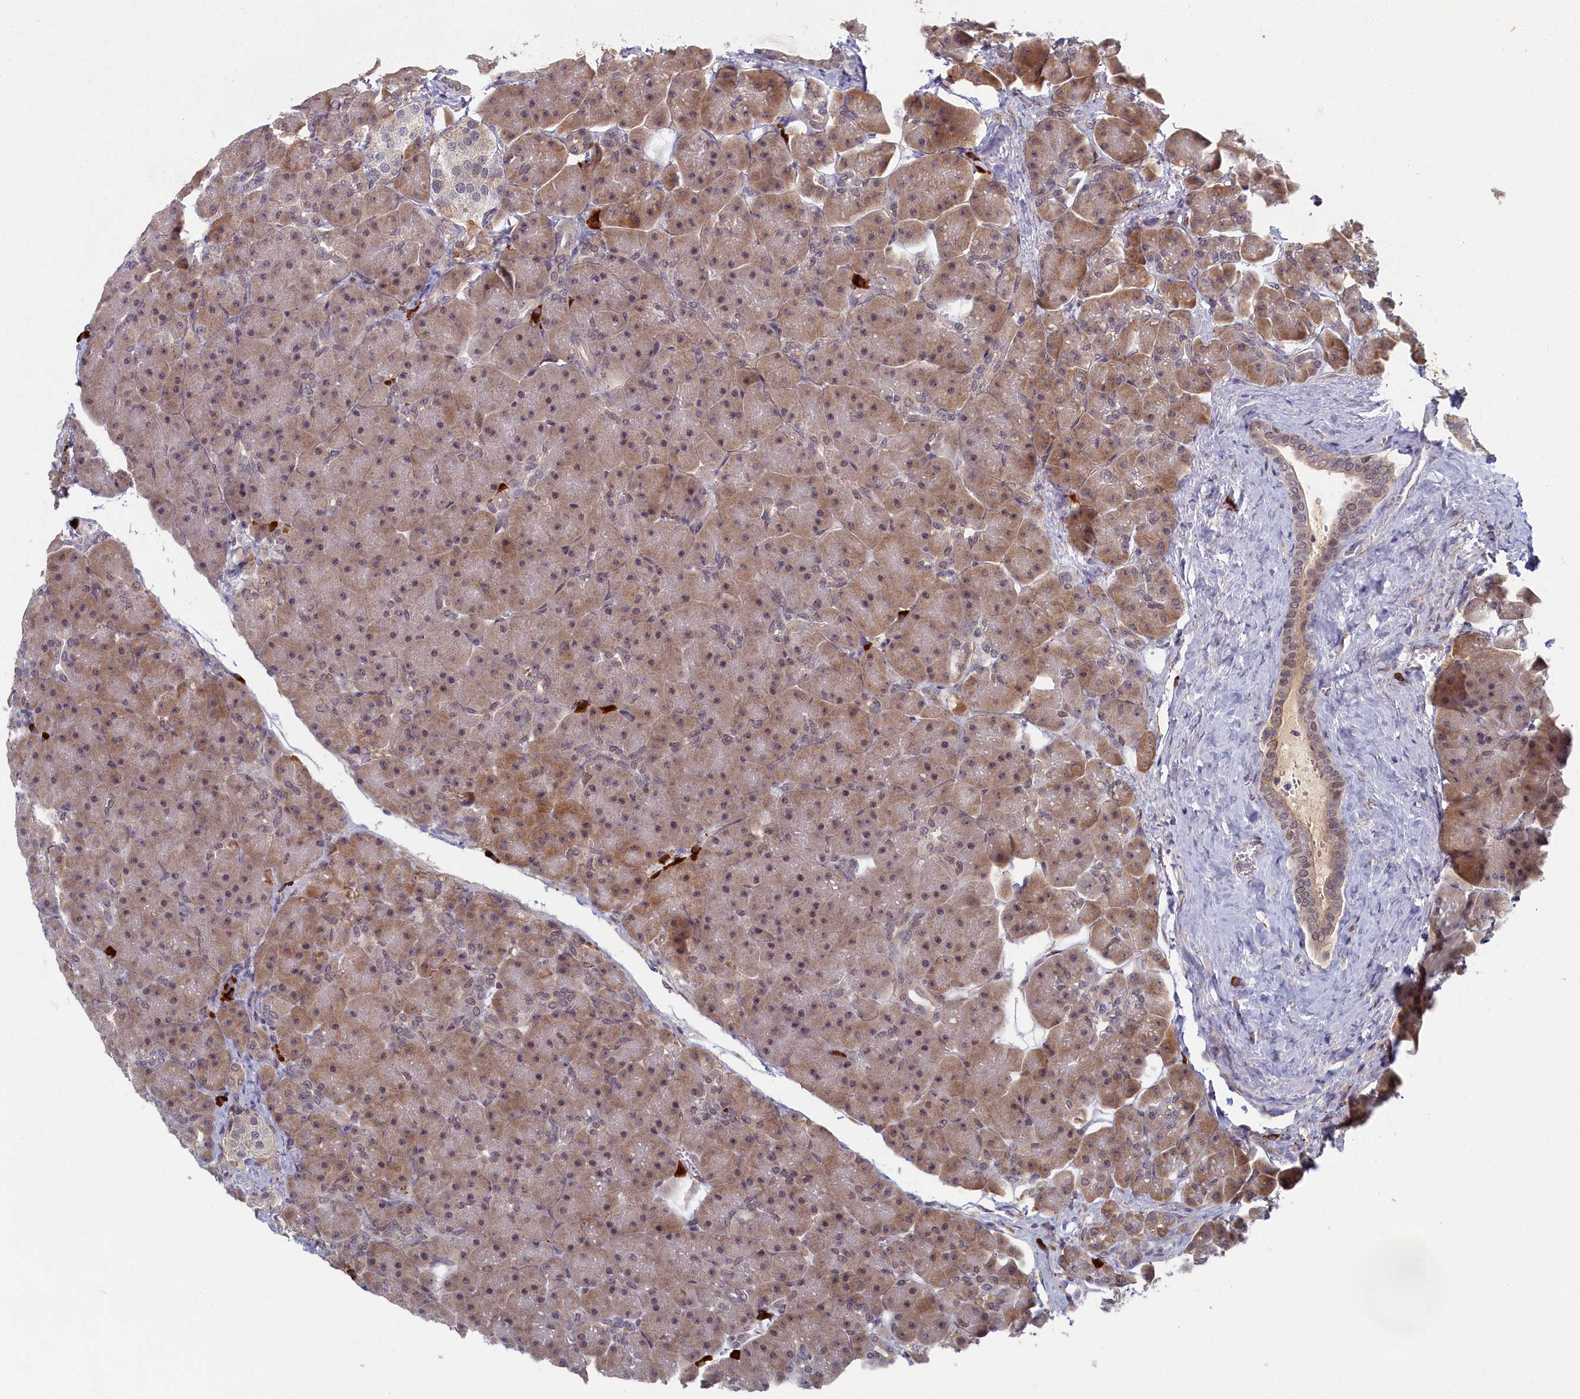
{"staining": {"intensity": "moderate", "quantity": "25%-75%", "location": "cytoplasmic/membranous,nuclear"}, "tissue": "pancreas", "cell_type": "Exocrine glandular cells", "image_type": "normal", "snomed": [{"axis": "morphology", "description": "Normal tissue, NOS"}, {"axis": "topography", "description": "Pancreas"}], "caption": "Immunohistochemistry (IHC) (DAB) staining of normal human pancreas exhibits moderate cytoplasmic/membranous,nuclear protein expression in about 25%-75% of exocrine glandular cells.", "gene": "DNAJC17", "patient": {"sex": "male", "age": 66}}